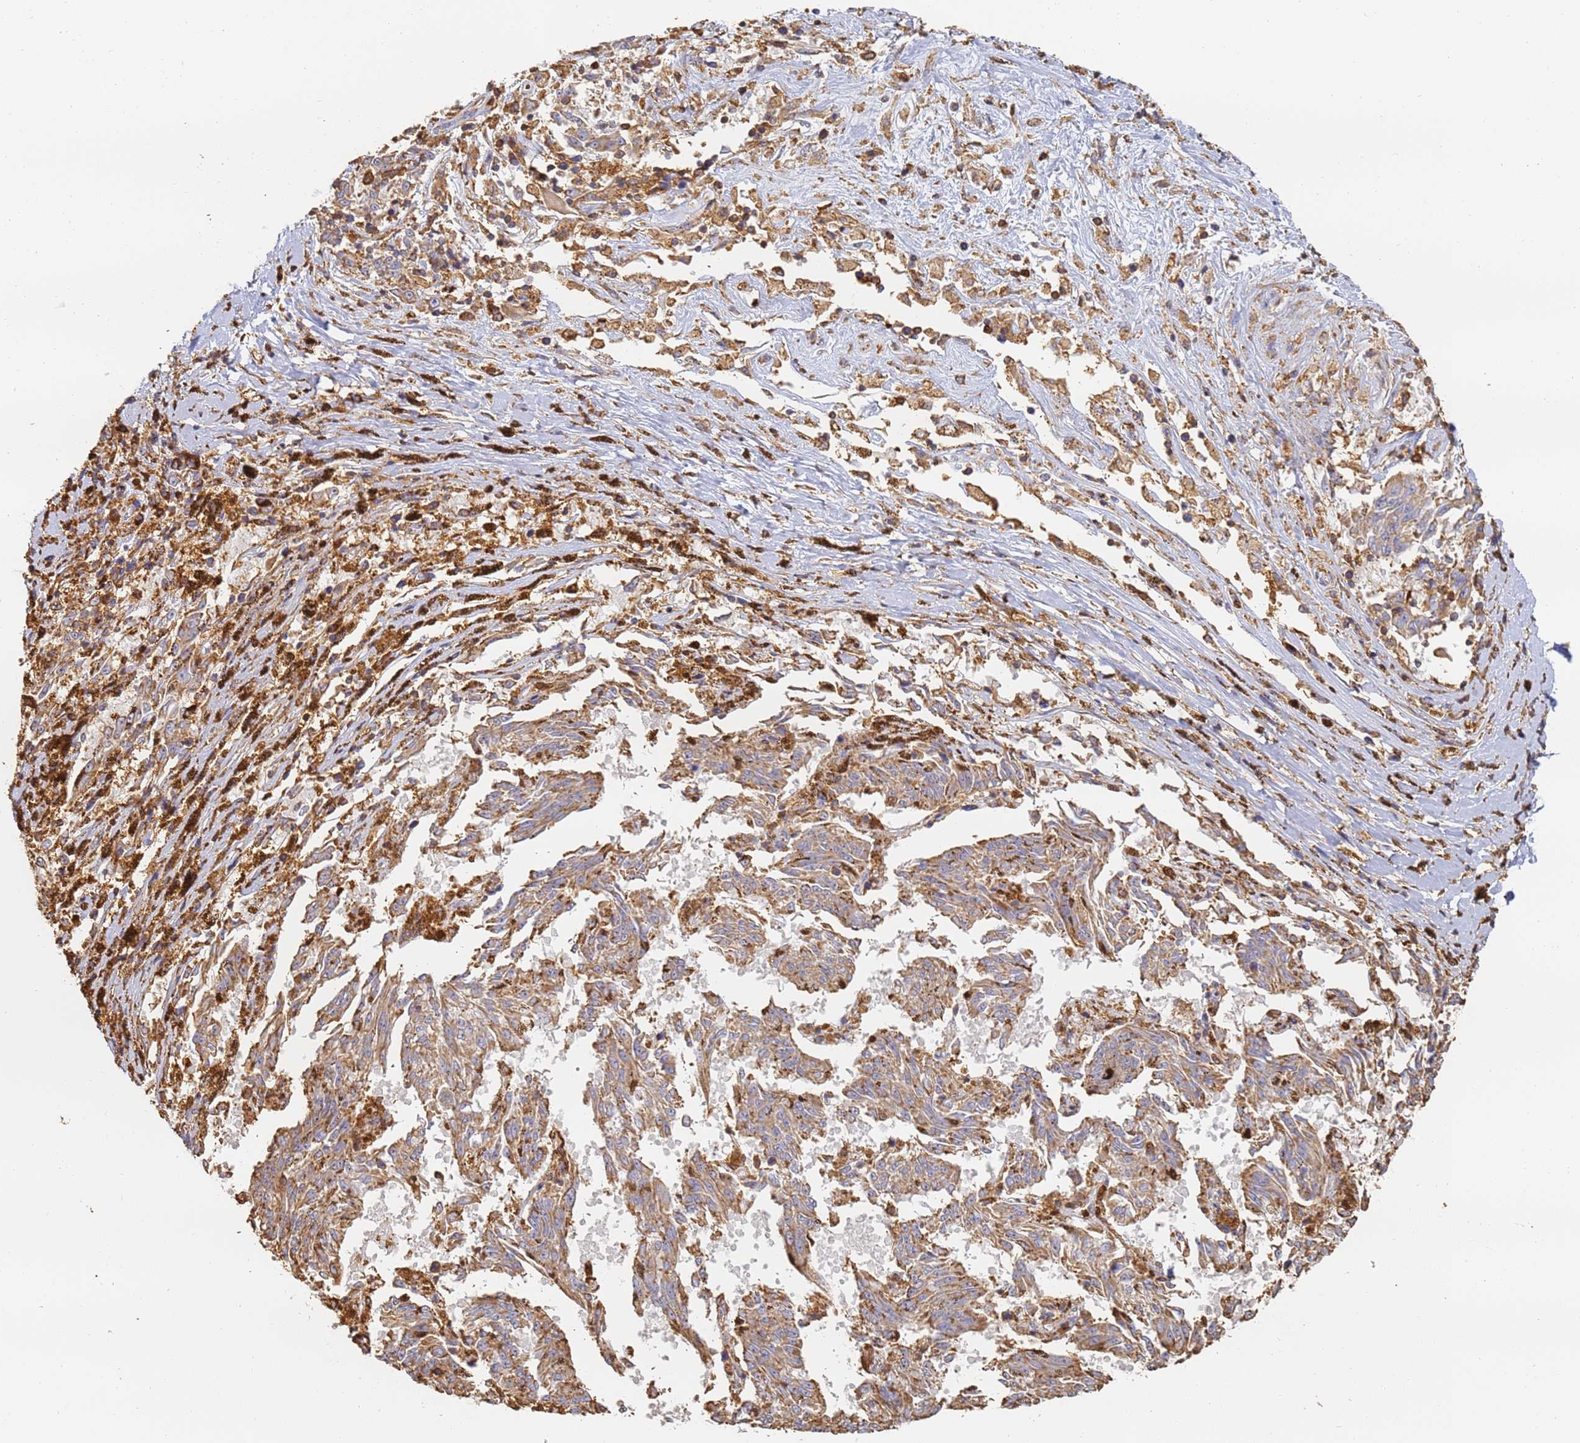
{"staining": {"intensity": "weak", "quantity": "25%-75%", "location": "cytoplasmic/membranous"}, "tissue": "melanoma", "cell_type": "Tumor cells", "image_type": "cancer", "snomed": [{"axis": "morphology", "description": "Malignant melanoma, NOS"}, {"axis": "topography", "description": "Skin"}], "caption": "Immunohistochemical staining of human malignant melanoma exhibits weak cytoplasmic/membranous protein staining in approximately 25%-75% of tumor cells. (Stains: DAB in brown, nuclei in blue, Microscopy: brightfield microscopy at high magnification).", "gene": "BIN2", "patient": {"sex": "female", "age": 72}}